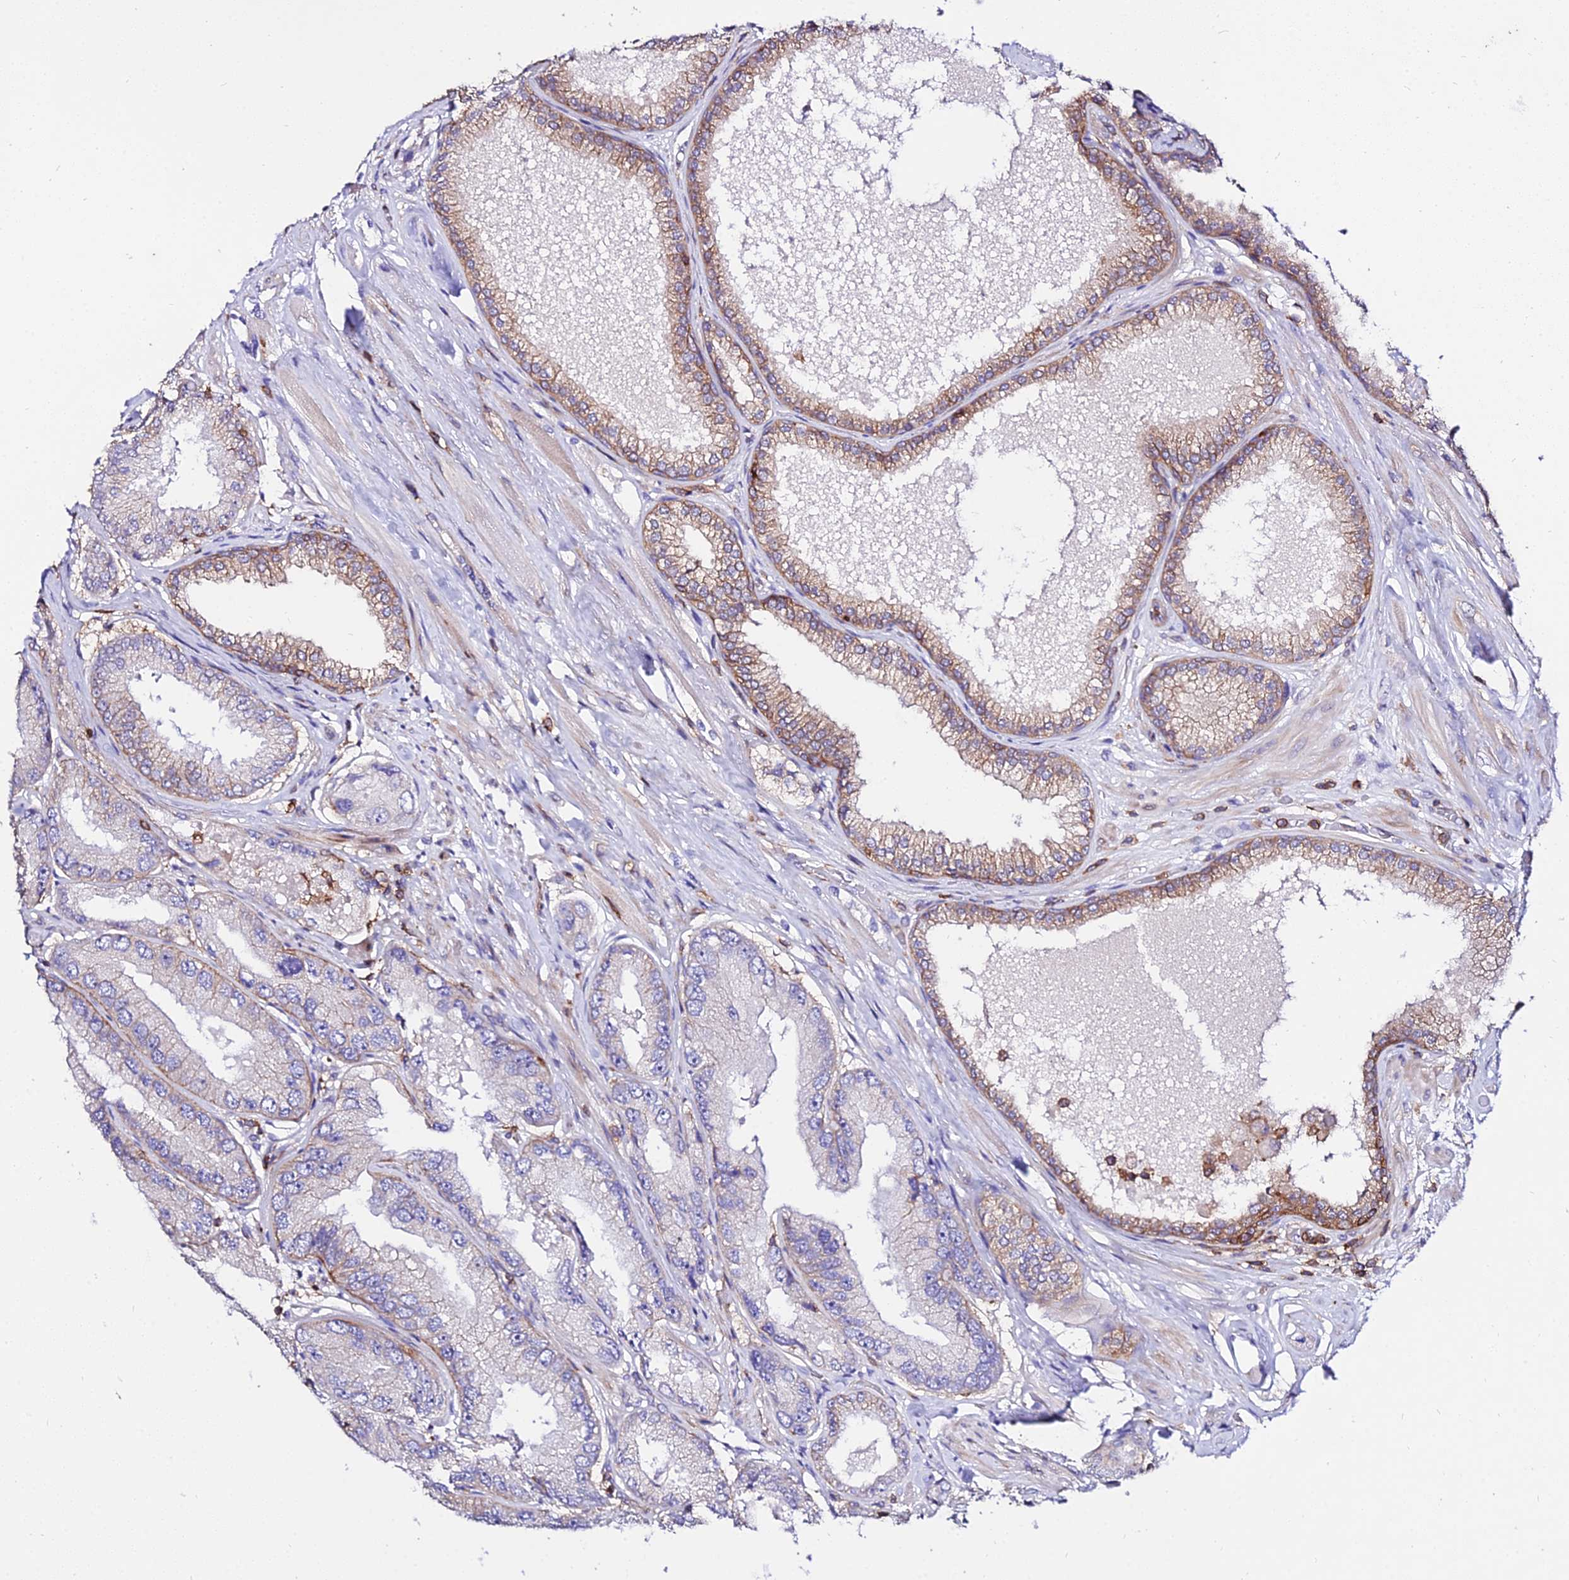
{"staining": {"intensity": "moderate", "quantity": "<25%", "location": "cytoplasmic/membranous"}, "tissue": "prostate cancer", "cell_type": "Tumor cells", "image_type": "cancer", "snomed": [{"axis": "morphology", "description": "Adenocarcinoma, High grade"}, {"axis": "topography", "description": "Prostate"}], "caption": "An image showing moderate cytoplasmic/membranous expression in approximately <25% of tumor cells in prostate adenocarcinoma (high-grade), as visualized by brown immunohistochemical staining.", "gene": "CSRP1", "patient": {"sex": "male", "age": 71}}